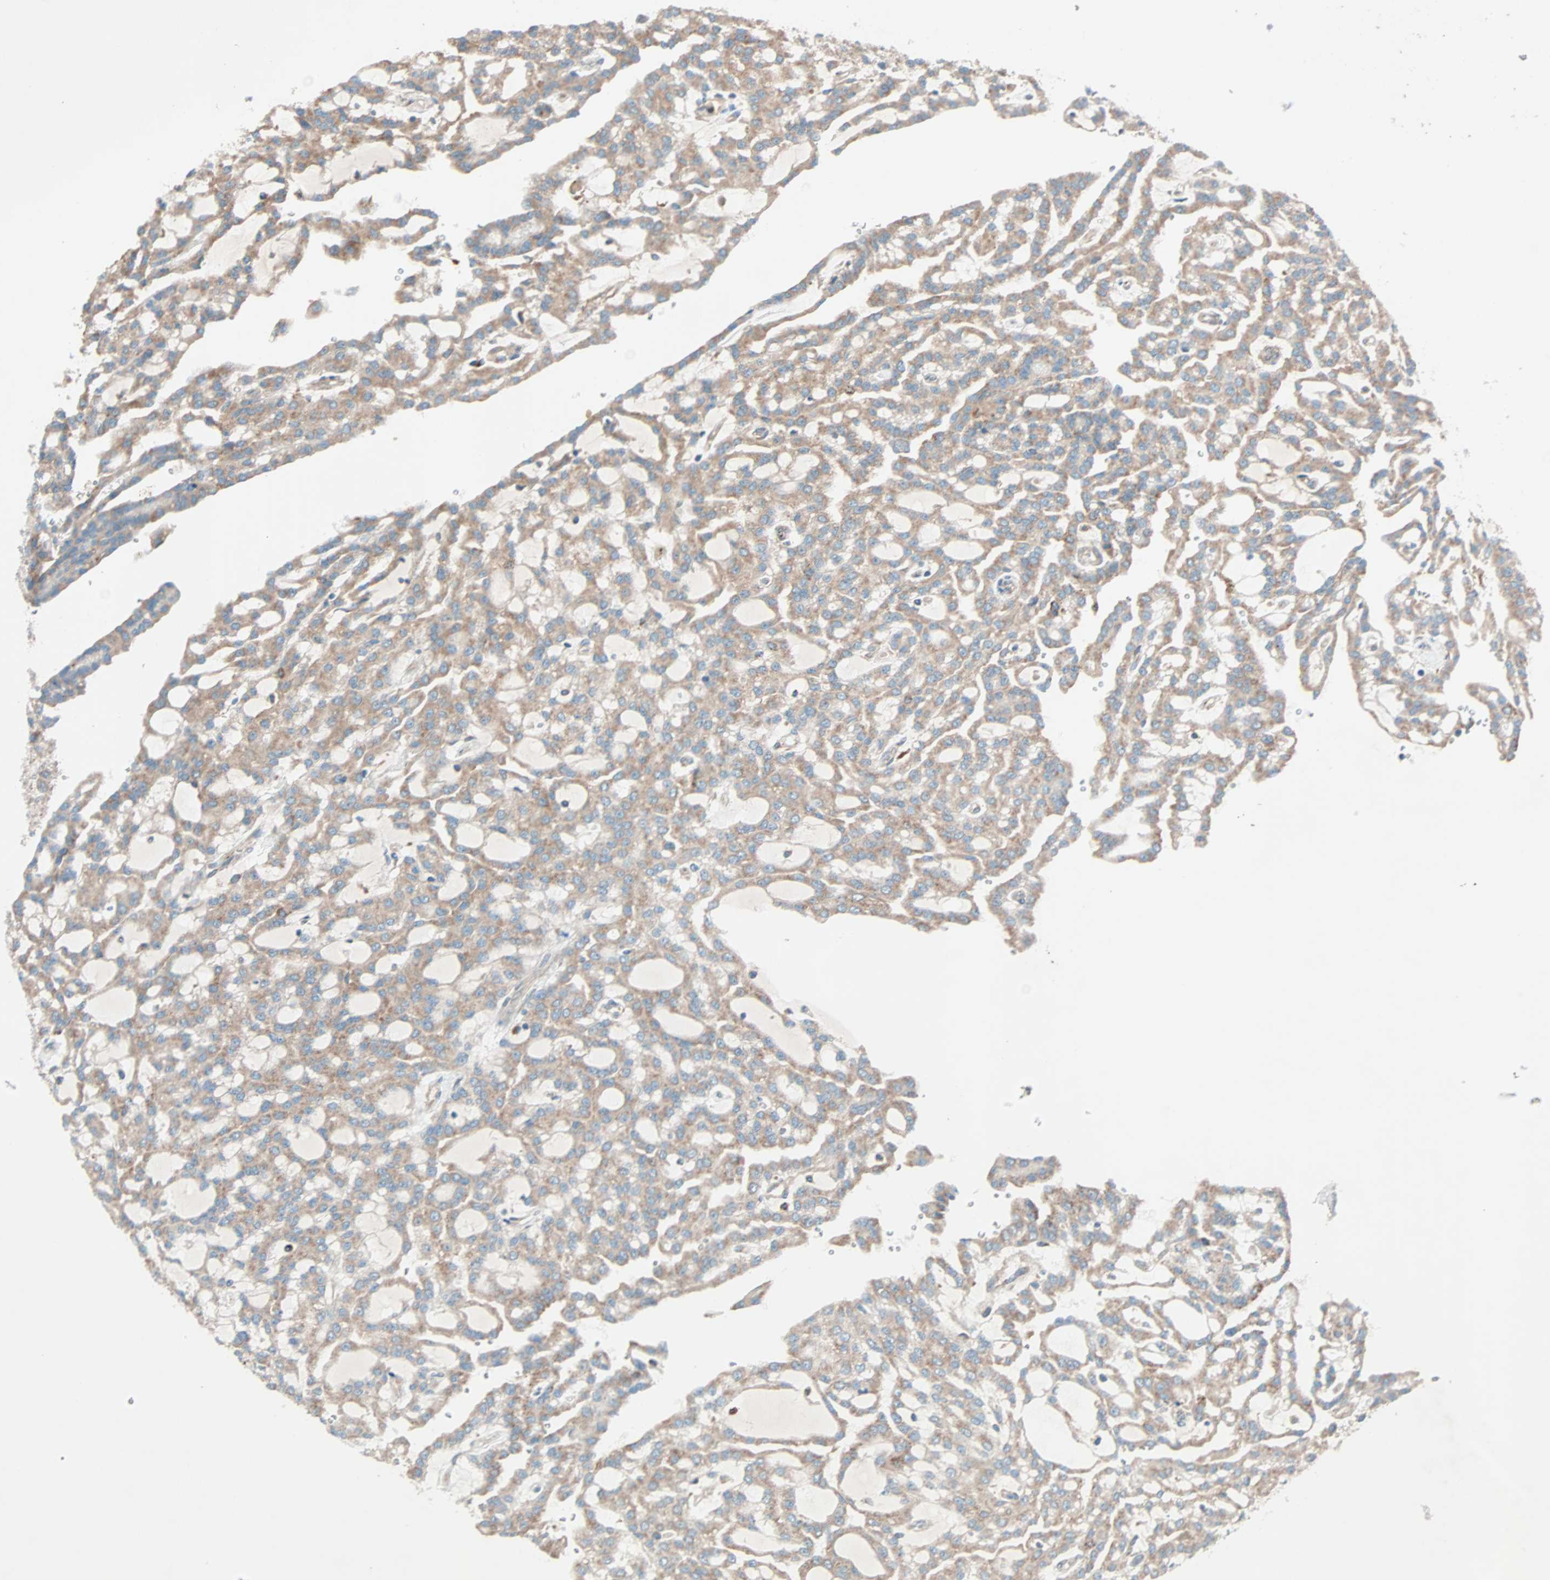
{"staining": {"intensity": "moderate", "quantity": ">75%", "location": "cytoplasmic/membranous"}, "tissue": "renal cancer", "cell_type": "Tumor cells", "image_type": "cancer", "snomed": [{"axis": "morphology", "description": "Adenocarcinoma, NOS"}, {"axis": "topography", "description": "Kidney"}], "caption": "Human renal cancer (adenocarcinoma) stained with a brown dye shows moderate cytoplasmic/membranous positive staining in approximately >75% of tumor cells.", "gene": "PHYH", "patient": {"sex": "male", "age": 63}}